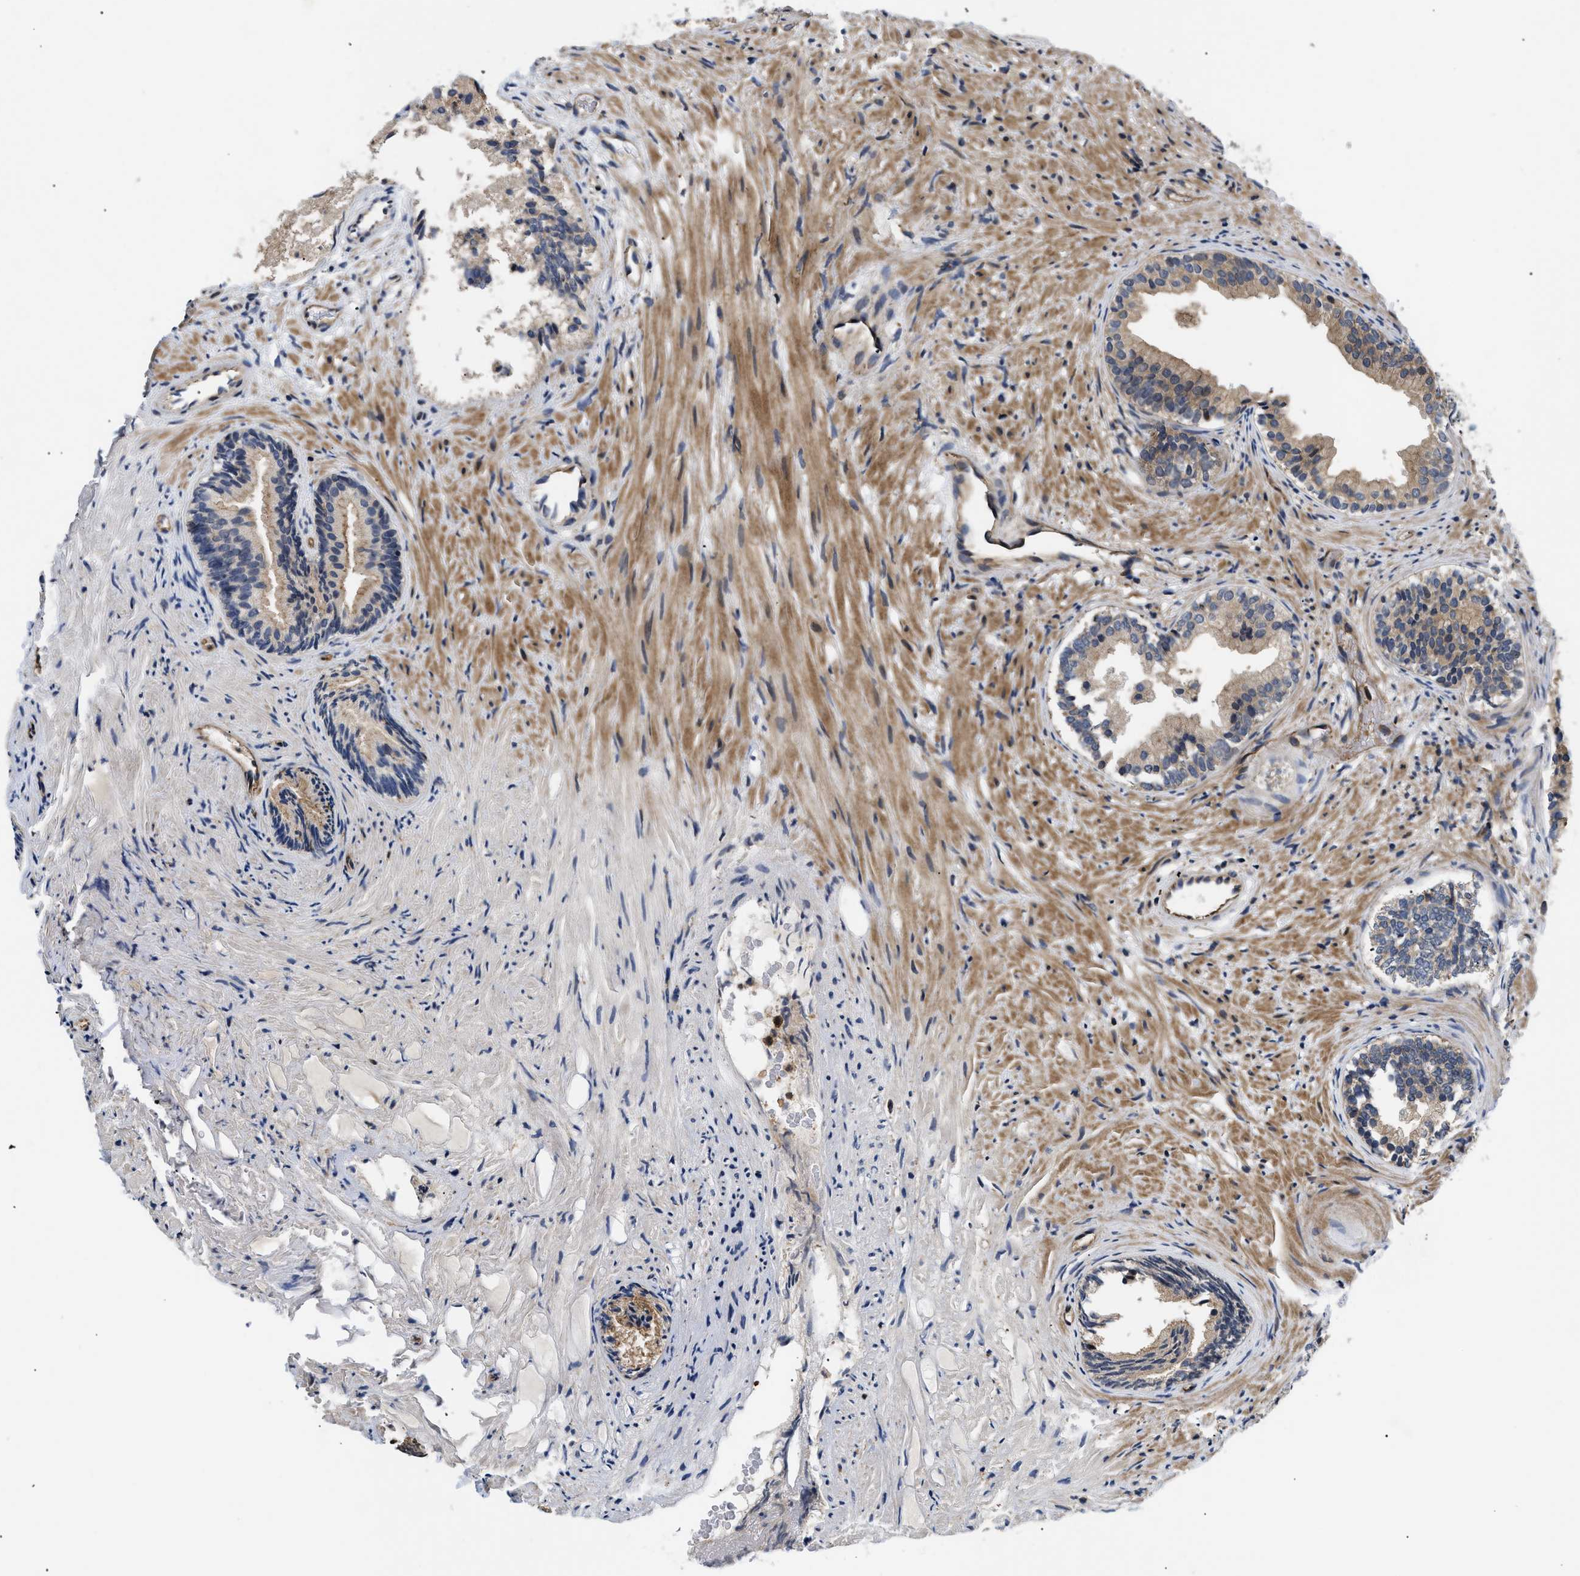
{"staining": {"intensity": "moderate", "quantity": ">75%", "location": "cytoplasmic/membranous"}, "tissue": "prostate", "cell_type": "Glandular cells", "image_type": "normal", "snomed": [{"axis": "morphology", "description": "Normal tissue, NOS"}, {"axis": "topography", "description": "Prostate"}], "caption": "Normal prostate was stained to show a protein in brown. There is medium levels of moderate cytoplasmic/membranous staining in about >75% of glandular cells.", "gene": "HMGCR", "patient": {"sex": "male", "age": 76}}